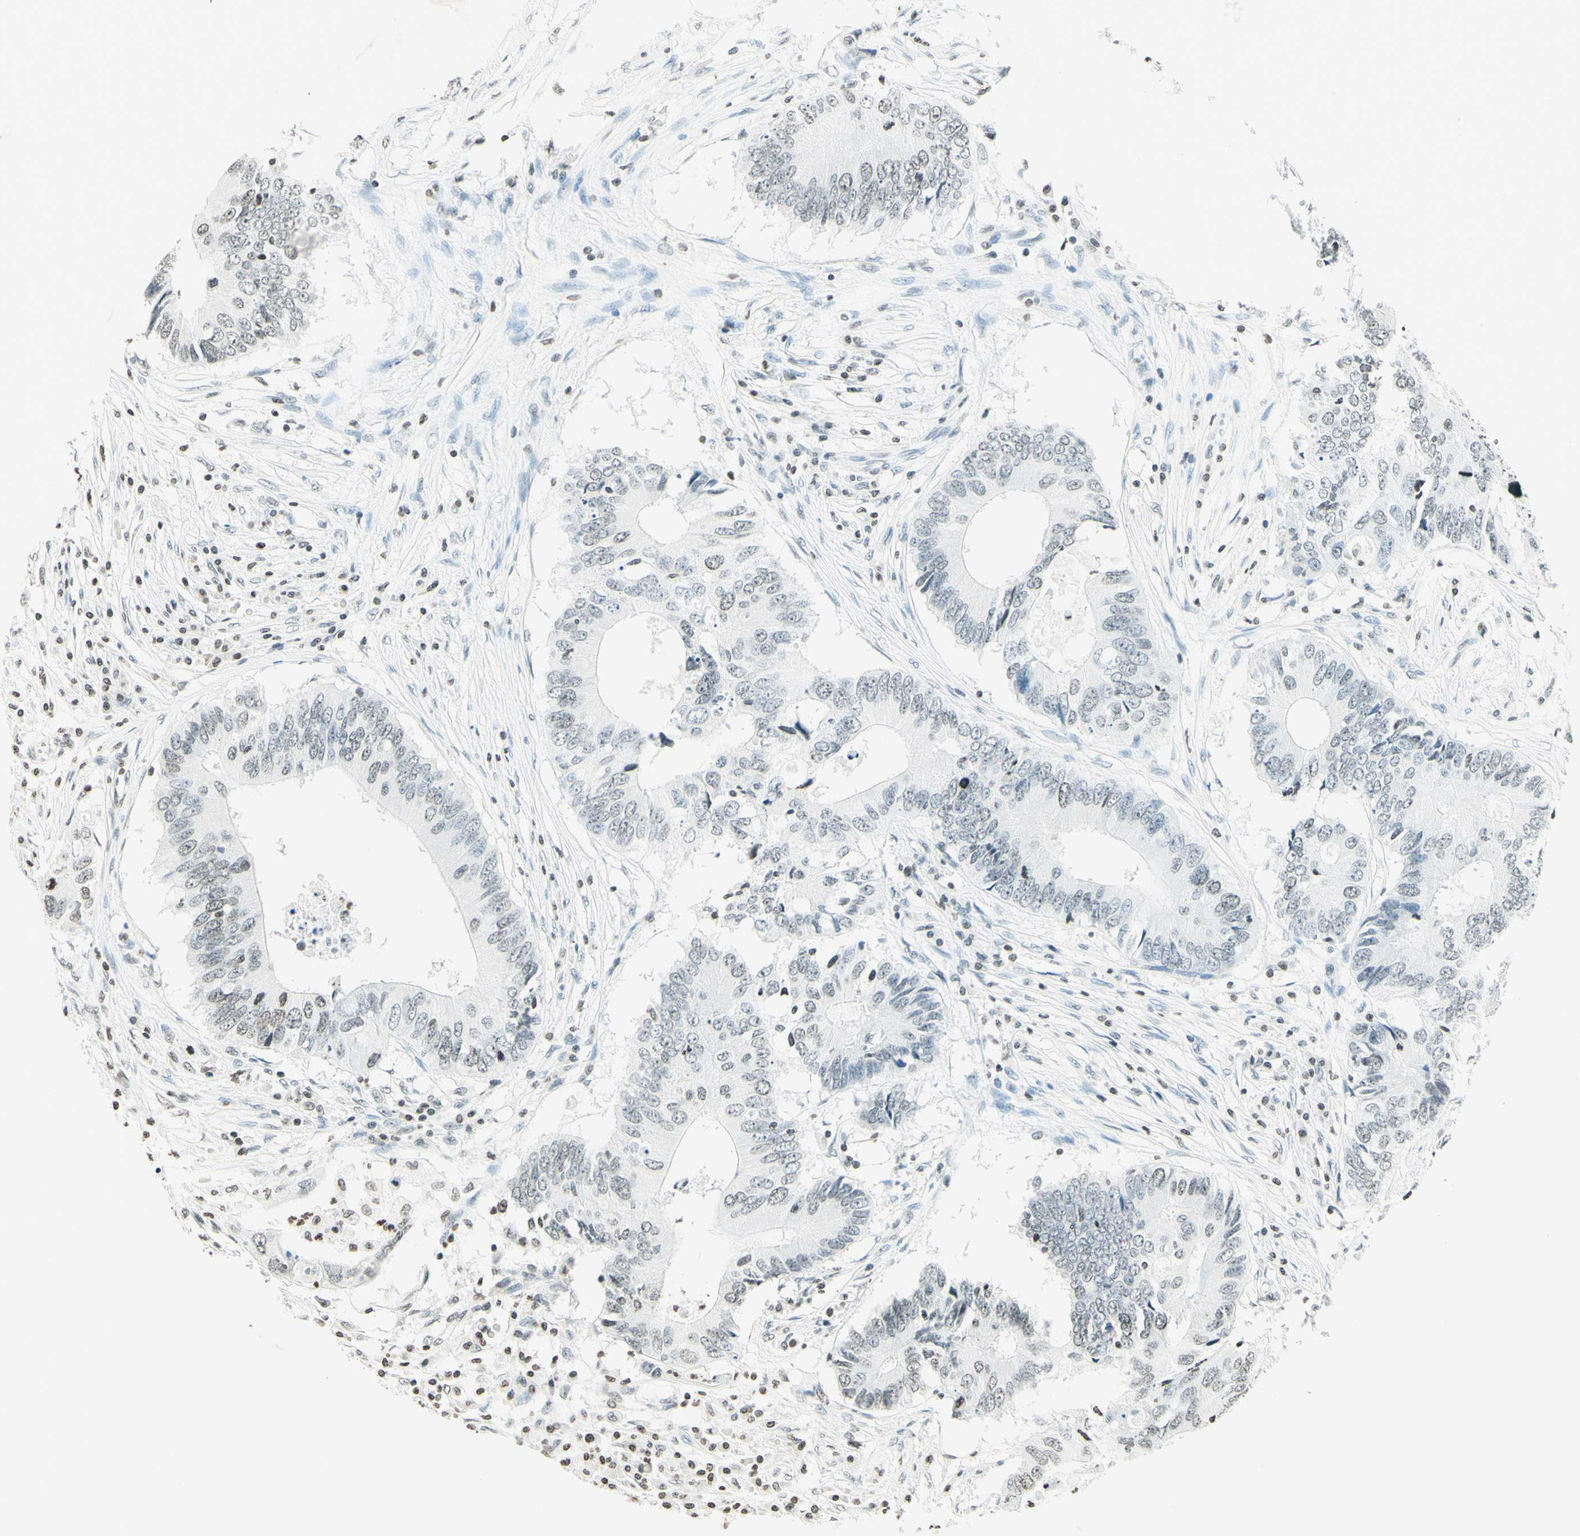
{"staining": {"intensity": "weak", "quantity": "25%-75%", "location": "nuclear"}, "tissue": "colorectal cancer", "cell_type": "Tumor cells", "image_type": "cancer", "snomed": [{"axis": "morphology", "description": "Adenocarcinoma, NOS"}, {"axis": "topography", "description": "Colon"}], "caption": "Immunohistochemistry (IHC) staining of colorectal cancer (adenocarcinoma), which displays low levels of weak nuclear positivity in about 25%-75% of tumor cells indicating weak nuclear protein expression. The staining was performed using DAB (brown) for protein detection and nuclei were counterstained in hematoxylin (blue).", "gene": "MSH2", "patient": {"sex": "male", "age": 71}}